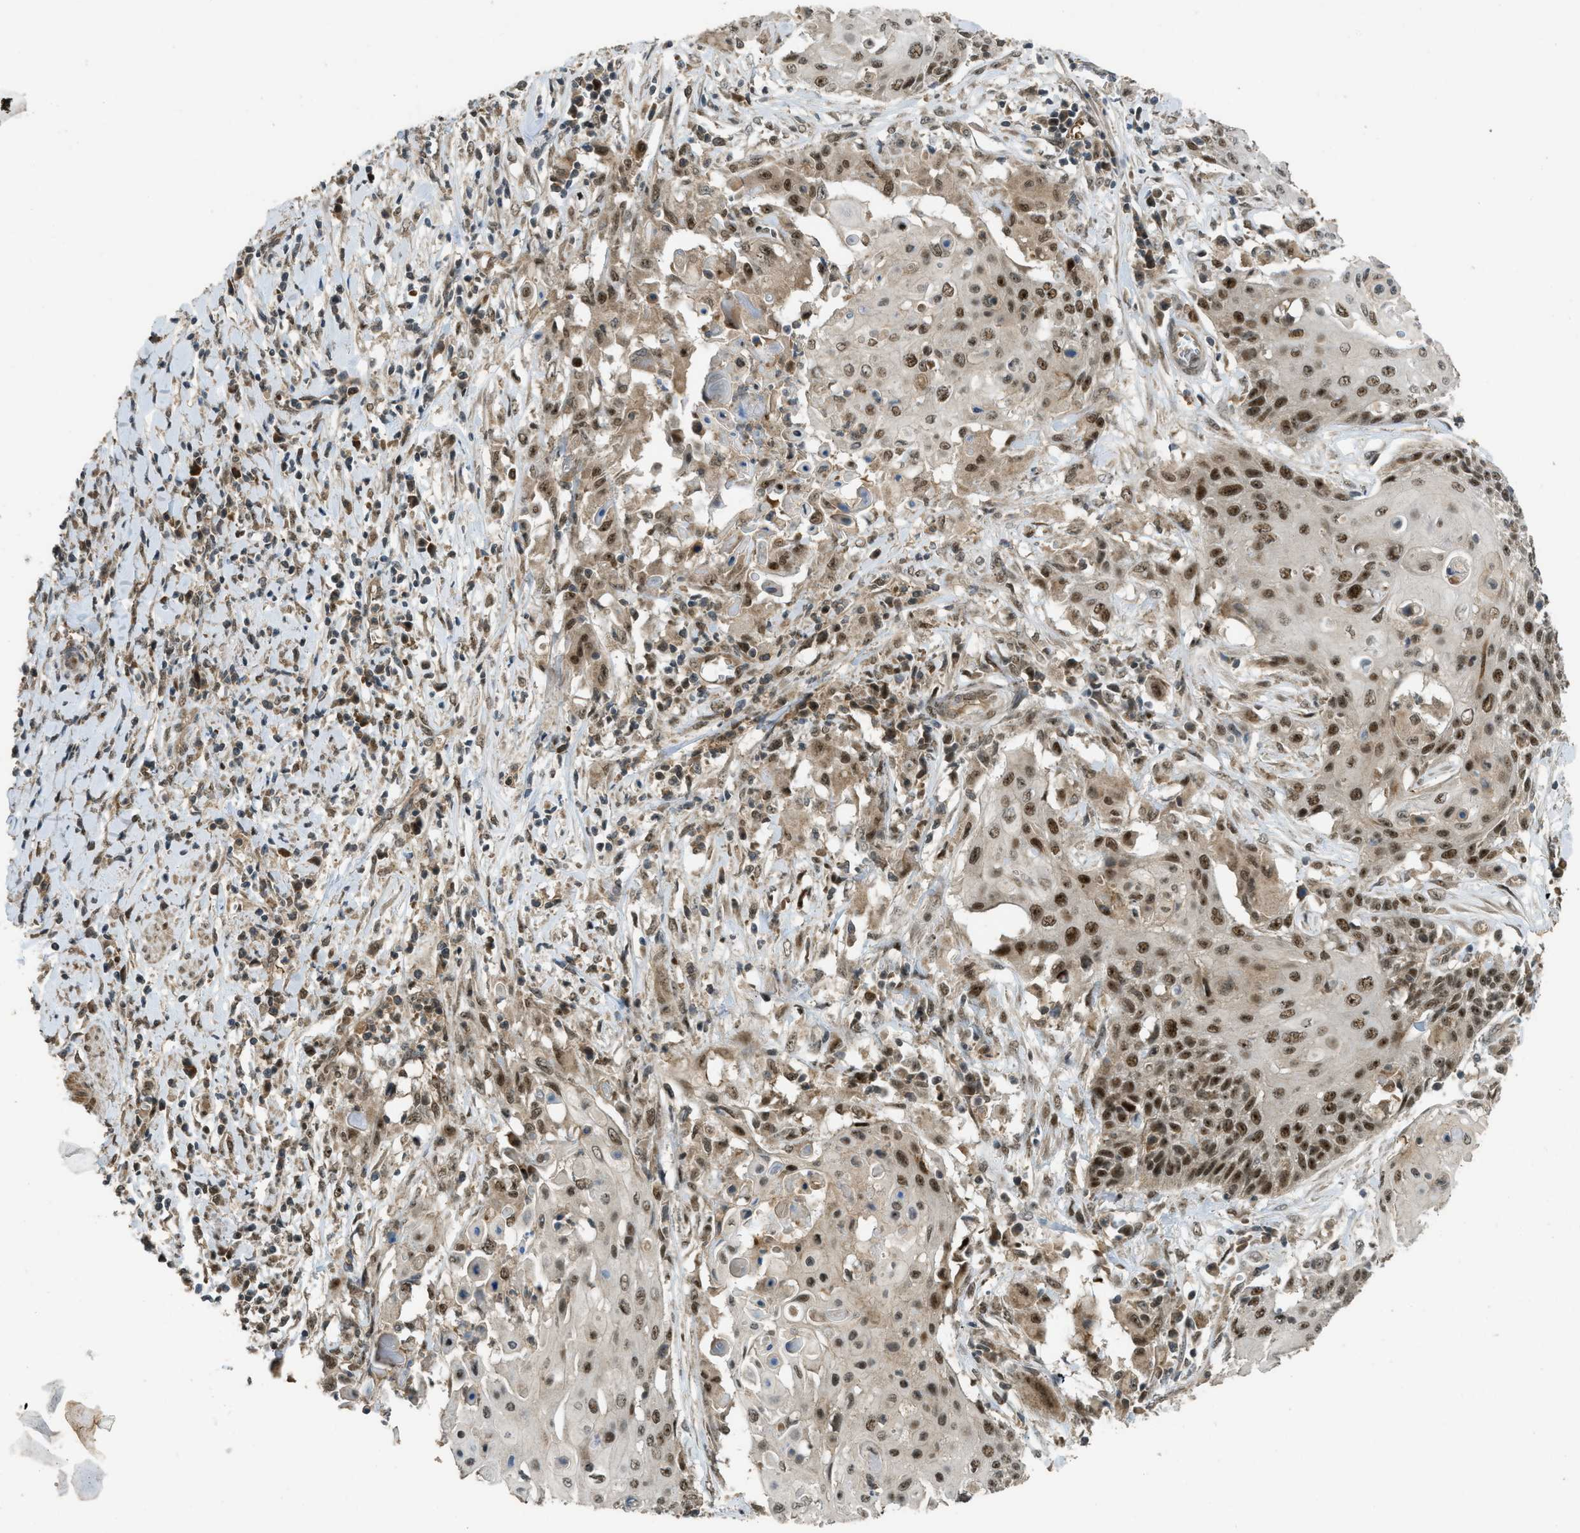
{"staining": {"intensity": "moderate", "quantity": ">75%", "location": "nuclear"}, "tissue": "cervical cancer", "cell_type": "Tumor cells", "image_type": "cancer", "snomed": [{"axis": "morphology", "description": "Squamous cell carcinoma, NOS"}, {"axis": "topography", "description": "Cervix"}], "caption": "Immunohistochemistry (DAB) staining of human cervical cancer (squamous cell carcinoma) reveals moderate nuclear protein staining in approximately >75% of tumor cells.", "gene": "GET1", "patient": {"sex": "female", "age": 39}}